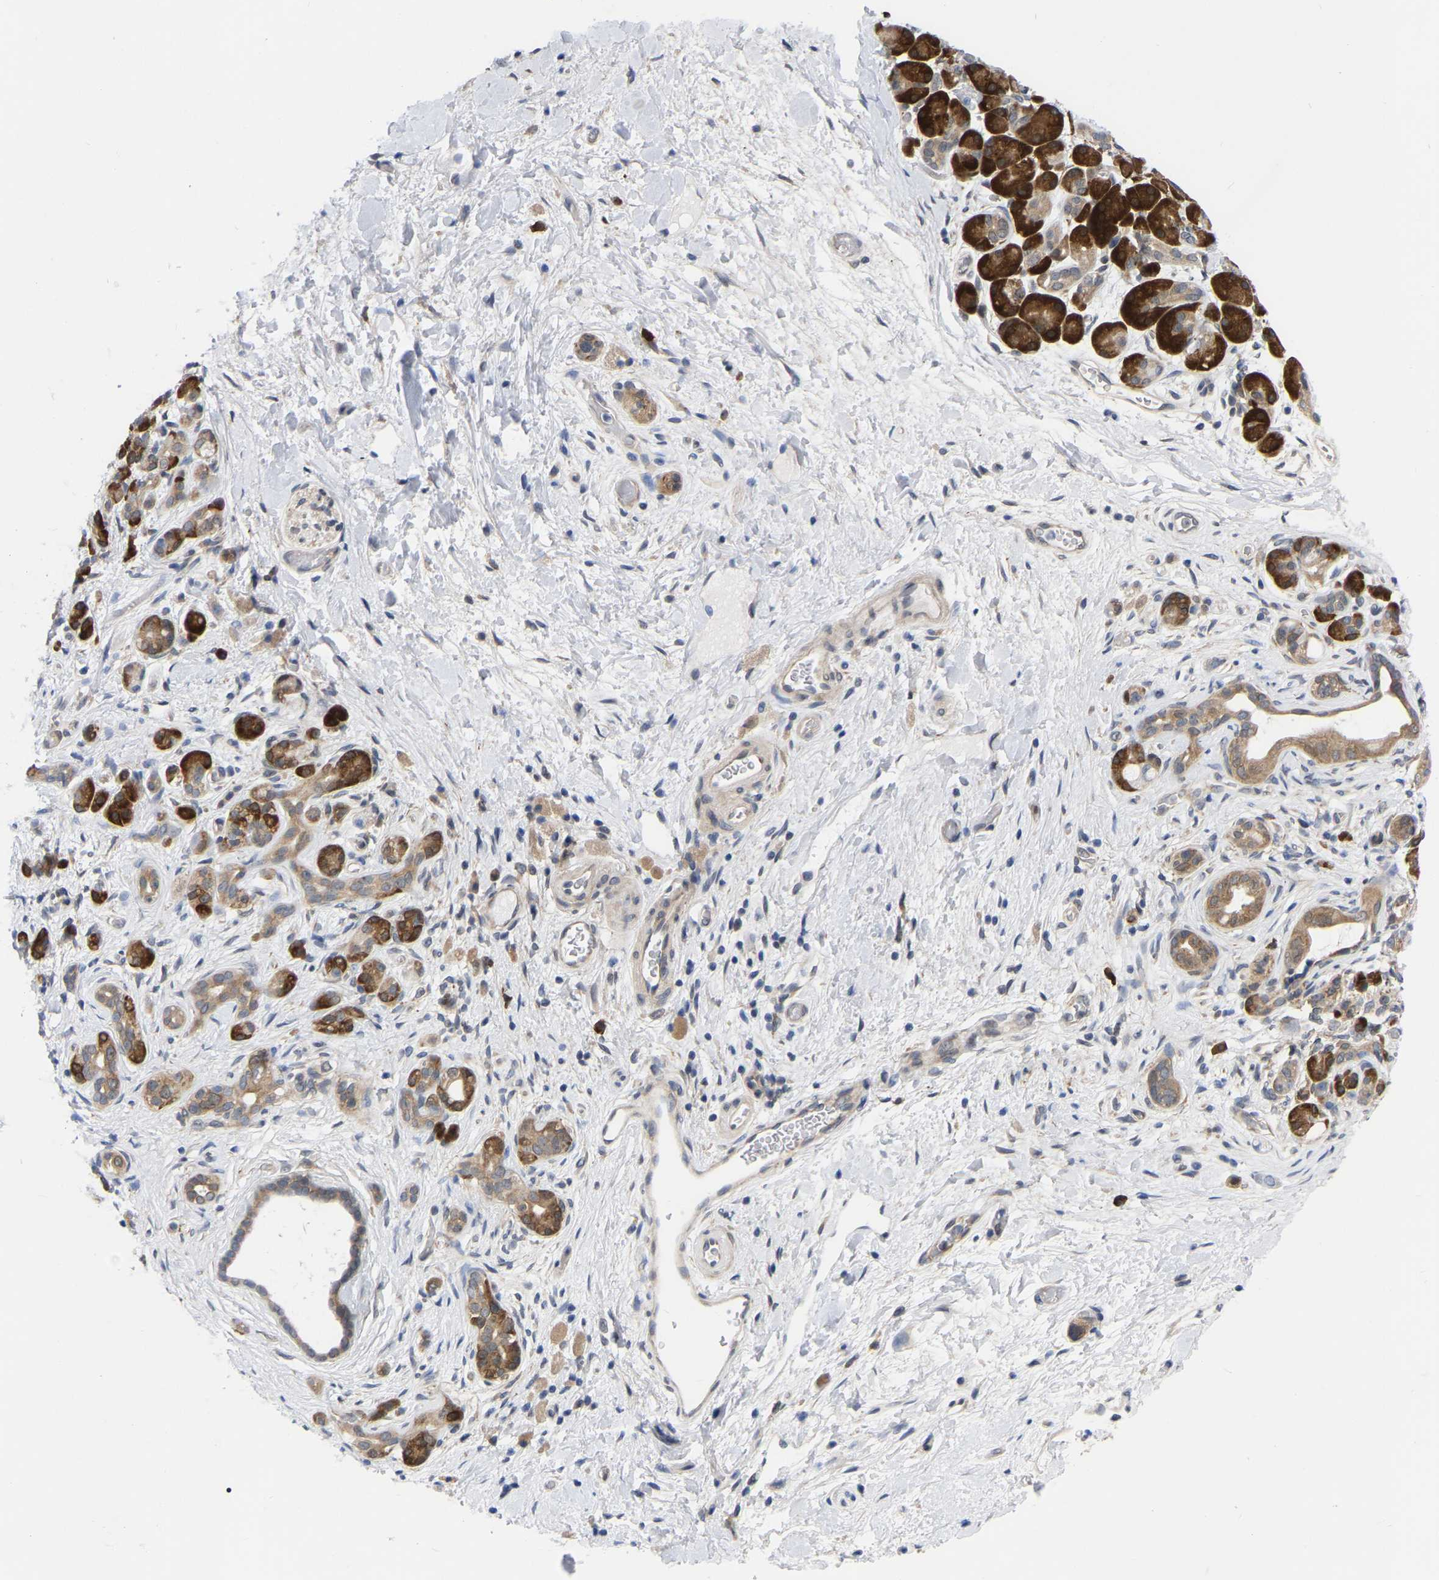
{"staining": {"intensity": "moderate", "quantity": "25%-75%", "location": "cytoplasmic/membranous"}, "tissue": "pancreatic cancer", "cell_type": "Tumor cells", "image_type": "cancer", "snomed": [{"axis": "morphology", "description": "Adenocarcinoma, NOS"}, {"axis": "topography", "description": "Pancreas"}], "caption": "A high-resolution micrograph shows immunohistochemistry staining of pancreatic cancer (adenocarcinoma), which displays moderate cytoplasmic/membranous expression in approximately 25%-75% of tumor cells.", "gene": "UBE4B", "patient": {"sex": "male", "age": 55}}